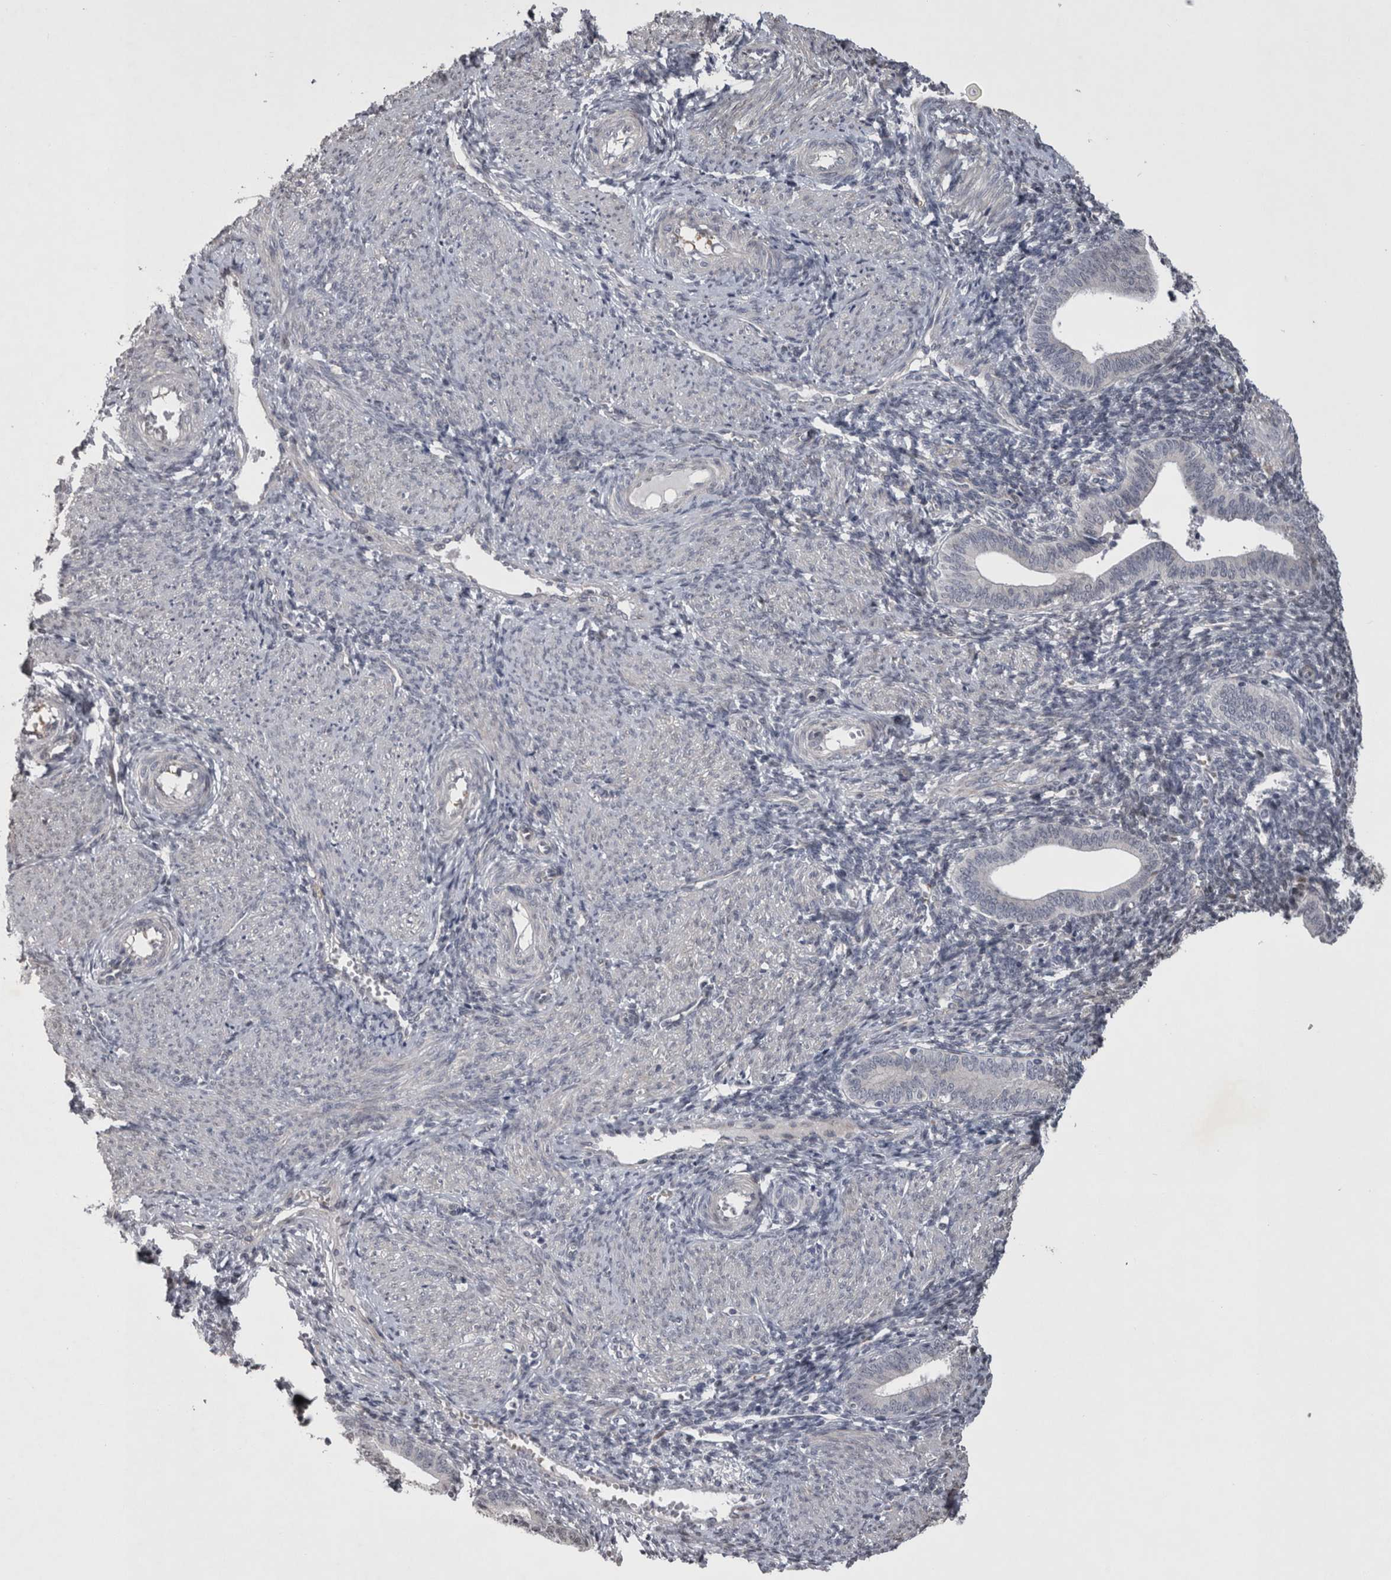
{"staining": {"intensity": "weak", "quantity": "25%-75%", "location": "nuclear"}, "tissue": "endometrium", "cell_type": "Cells in endometrial stroma", "image_type": "normal", "snomed": [{"axis": "morphology", "description": "Normal tissue, NOS"}, {"axis": "topography", "description": "Uterus"}, {"axis": "topography", "description": "Endometrium"}], "caption": "Benign endometrium displays weak nuclear positivity in approximately 25%-75% of cells in endometrial stroma, visualized by immunohistochemistry. The staining is performed using DAB brown chromogen to label protein expression. The nuclei are counter-stained blue using hematoxylin.", "gene": "IFI44", "patient": {"sex": "female", "age": 33}}